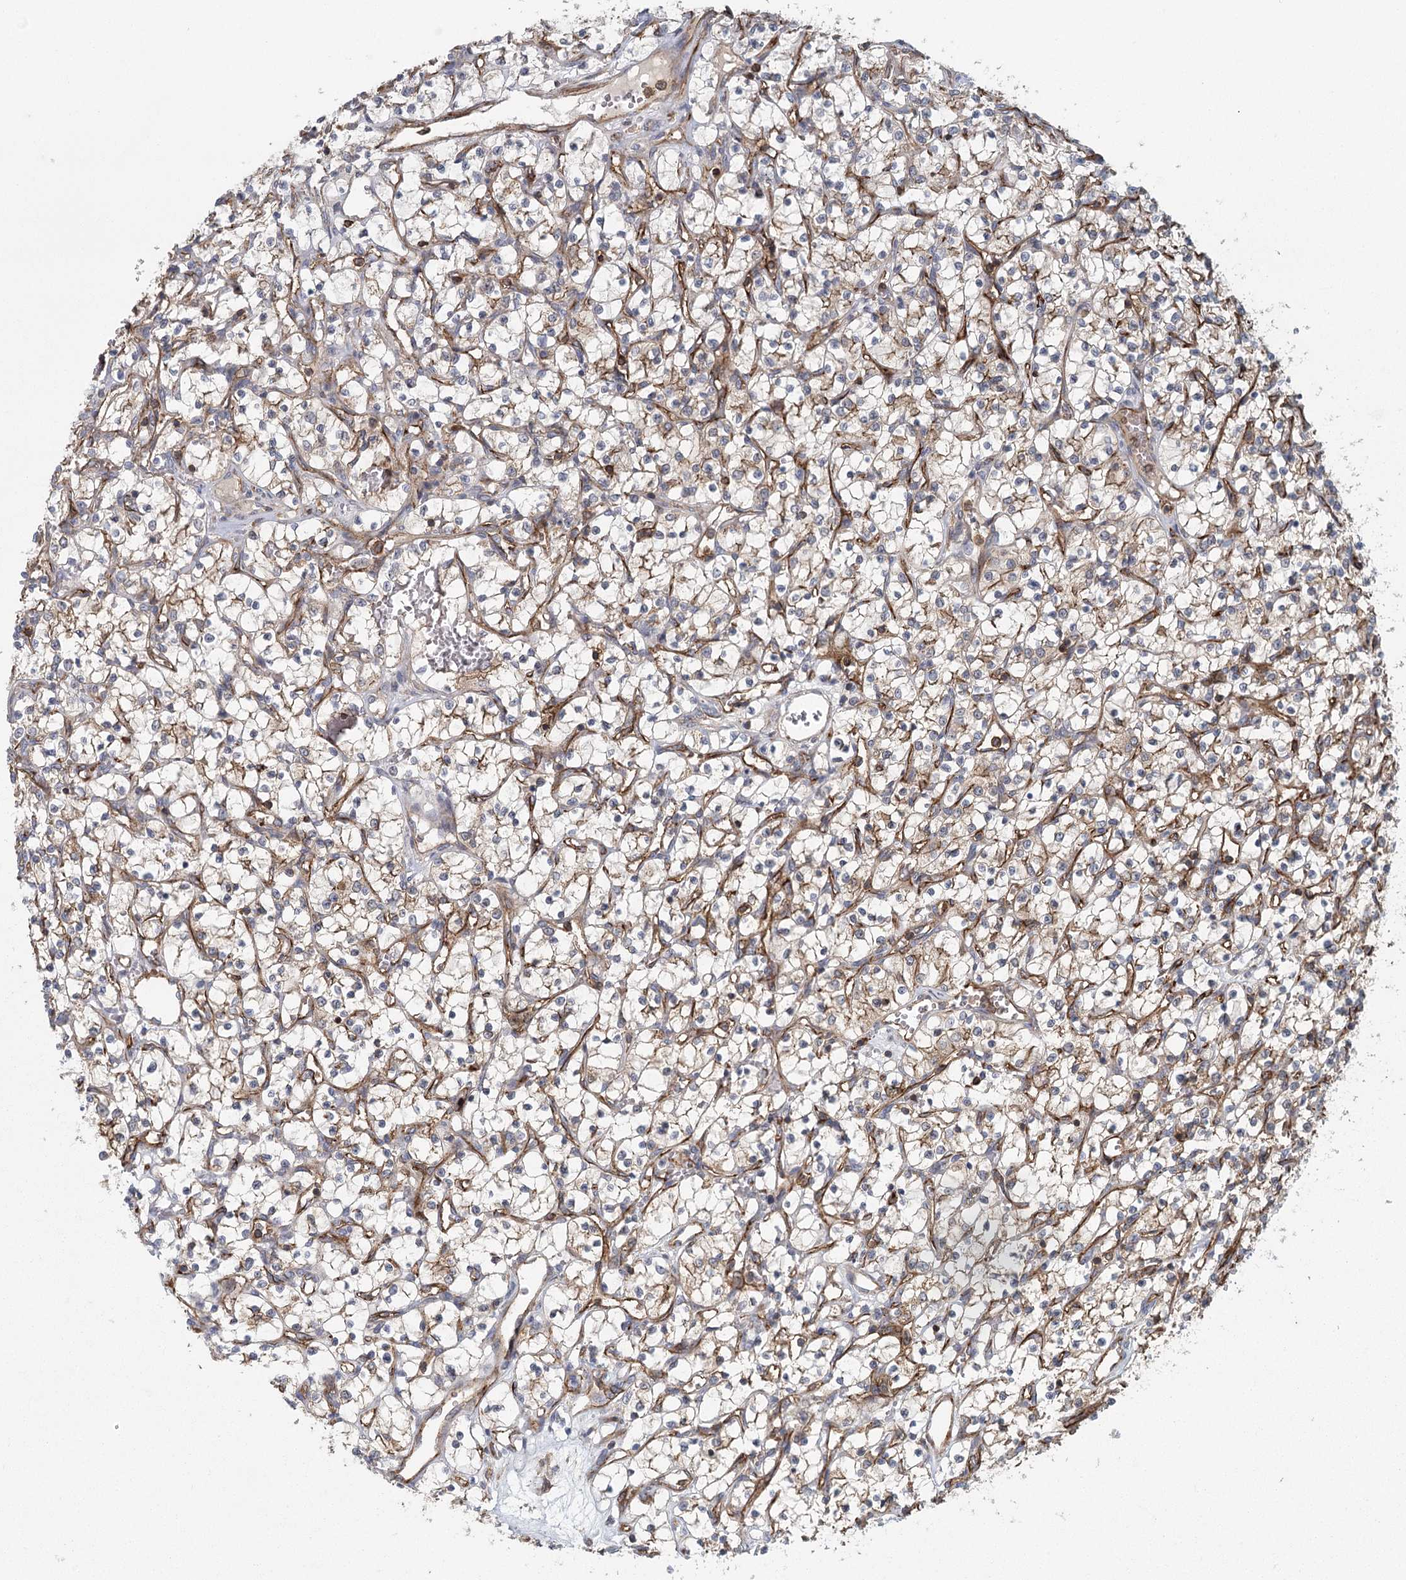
{"staining": {"intensity": "negative", "quantity": "none", "location": "none"}, "tissue": "renal cancer", "cell_type": "Tumor cells", "image_type": "cancer", "snomed": [{"axis": "morphology", "description": "Adenocarcinoma, NOS"}, {"axis": "topography", "description": "Kidney"}], "caption": "High power microscopy photomicrograph of an immunohistochemistry (IHC) histopathology image of renal cancer (adenocarcinoma), revealing no significant positivity in tumor cells. (Brightfield microscopy of DAB immunohistochemistry at high magnification).", "gene": "PLEKHA7", "patient": {"sex": "female", "age": 69}}